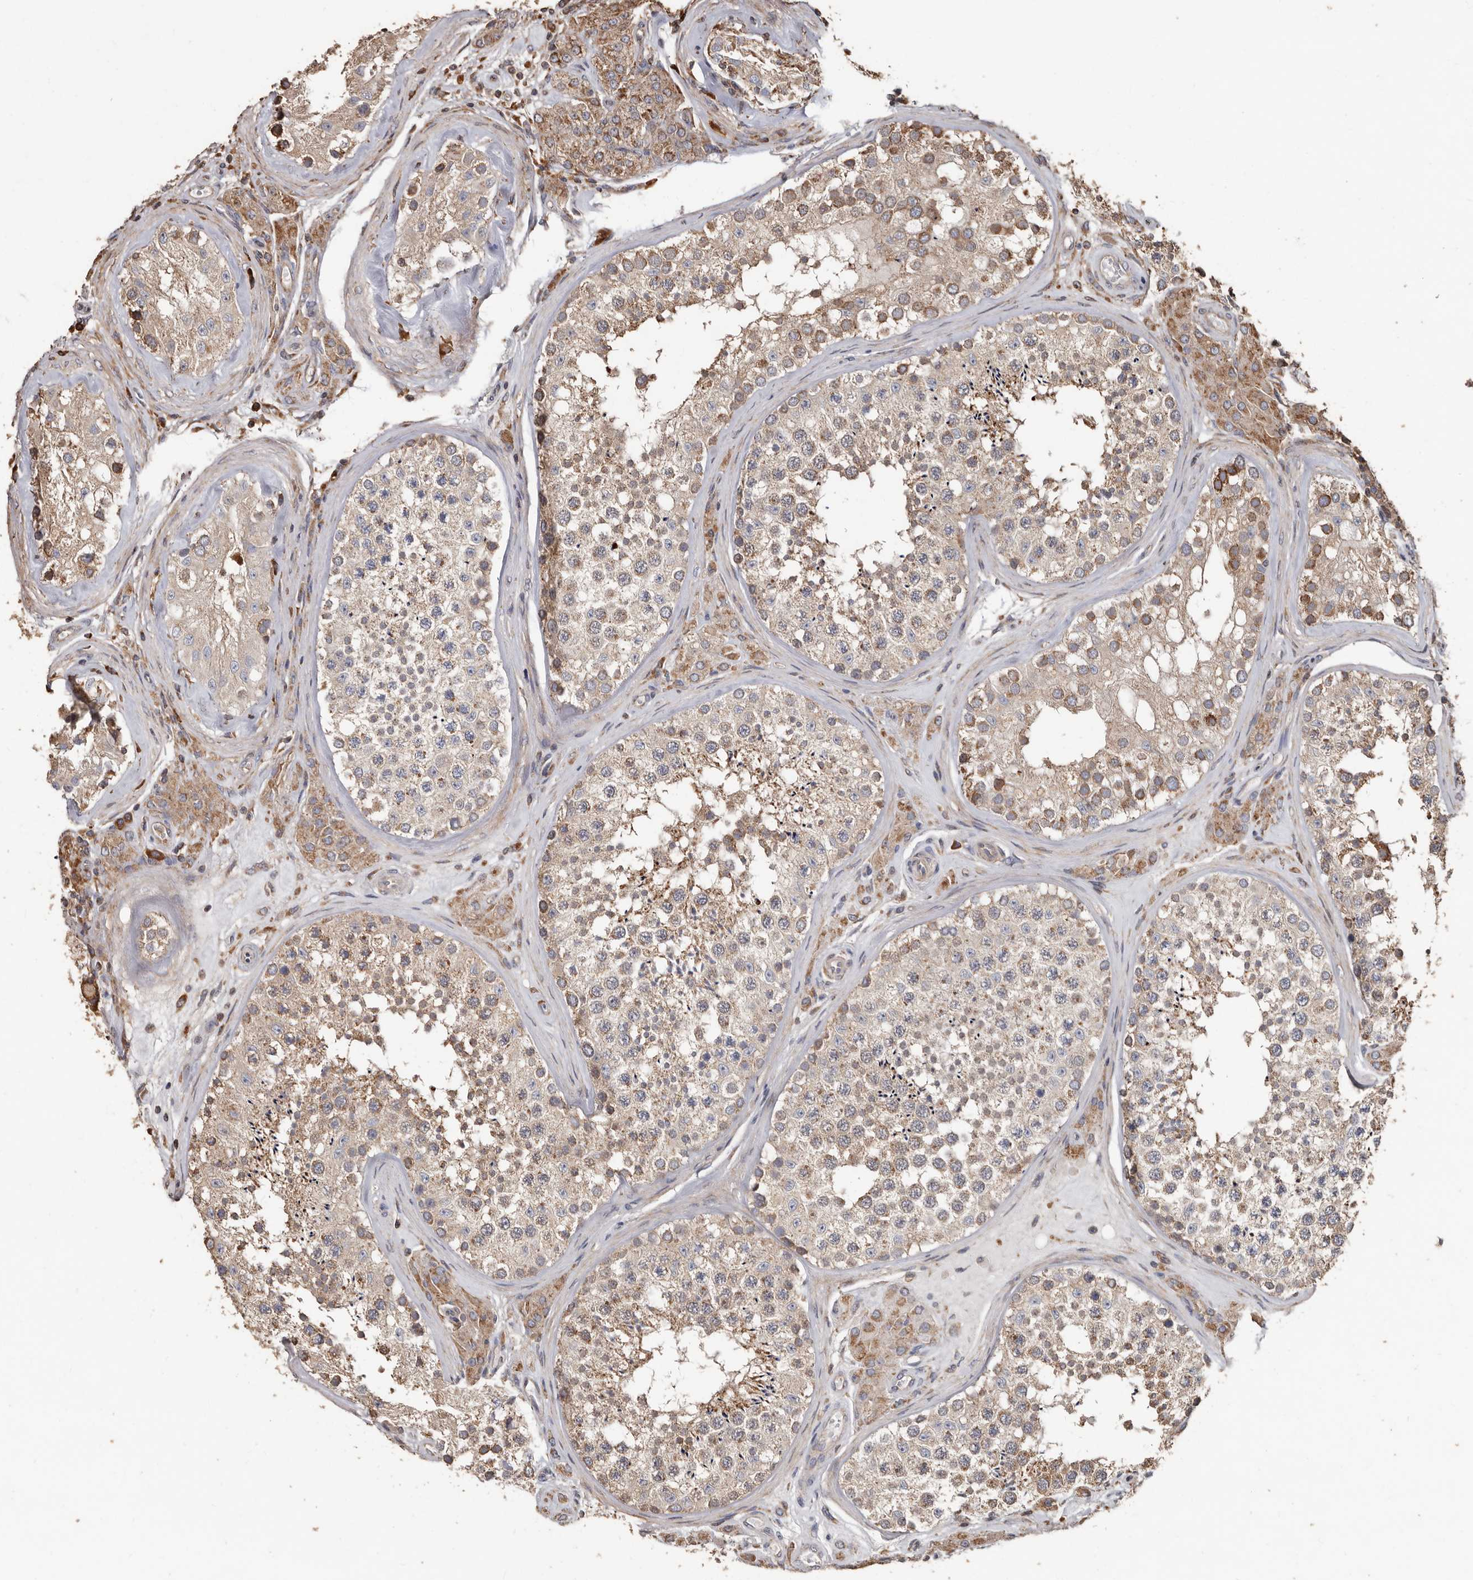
{"staining": {"intensity": "moderate", "quantity": ">75%", "location": "cytoplasmic/membranous"}, "tissue": "testis", "cell_type": "Cells in seminiferous ducts", "image_type": "normal", "snomed": [{"axis": "morphology", "description": "Normal tissue, NOS"}, {"axis": "topography", "description": "Testis"}], "caption": "Immunohistochemical staining of unremarkable testis reveals moderate cytoplasmic/membranous protein expression in approximately >75% of cells in seminiferous ducts.", "gene": "OSGIN2", "patient": {"sex": "male", "age": 46}}